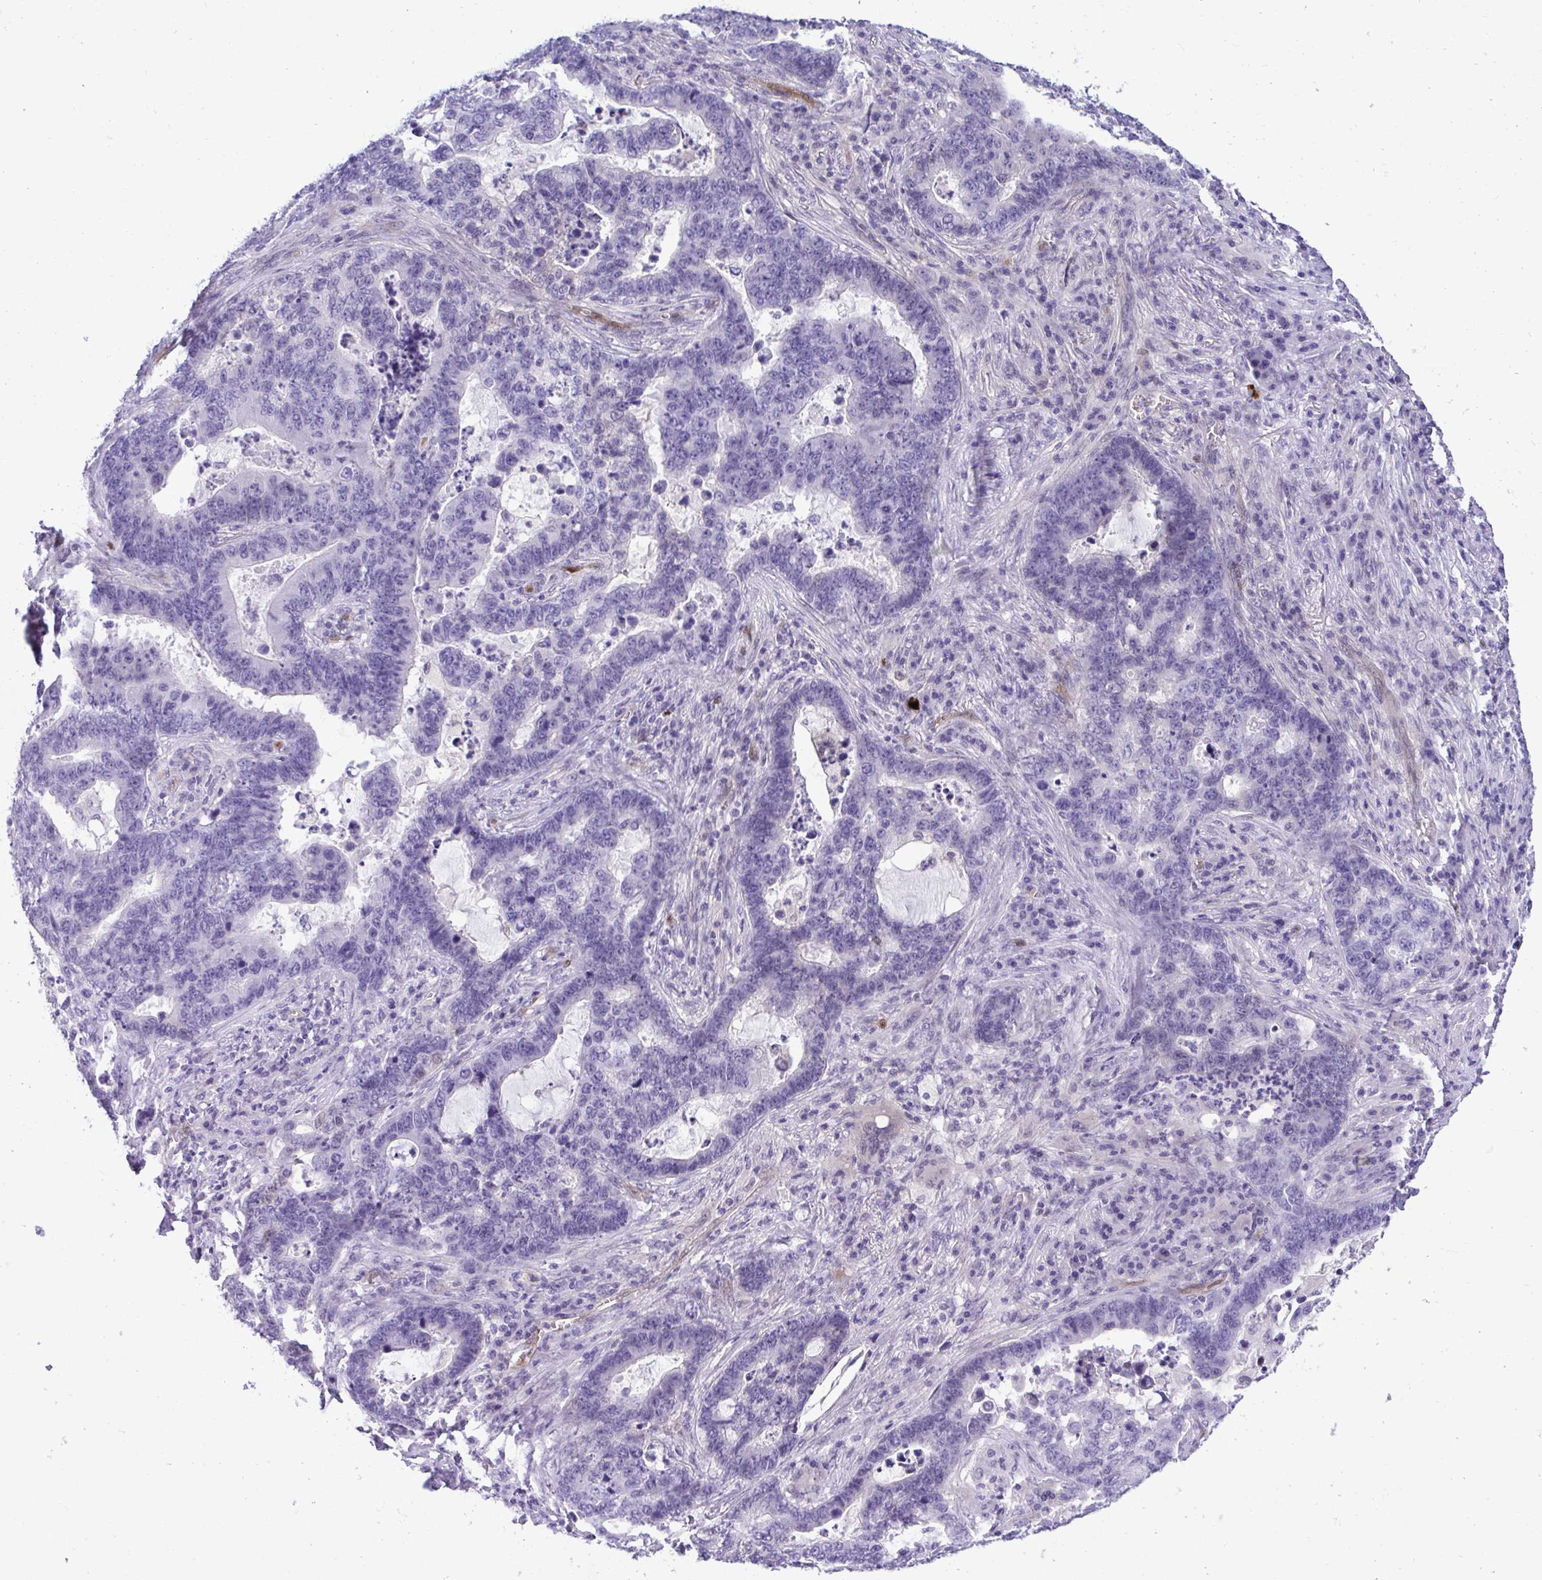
{"staining": {"intensity": "negative", "quantity": "none", "location": "none"}, "tissue": "lung cancer", "cell_type": "Tumor cells", "image_type": "cancer", "snomed": [{"axis": "morphology", "description": "Aneuploidy"}, {"axis": "morphology", "description": "Adenocarcinoma, NOS"}, {"axis": "morphology", "description": "Adenocarcinoma primary or metastatic"}, {"axis": "topography", "description": "Lung"}], "caption": "The histopathology image exhibits no significant staining in tumor cells of adenocarcinoma primary or metastatic (lung).", "gene": "PGM2L1", "patient": {"sex": "female", "age": 75}}